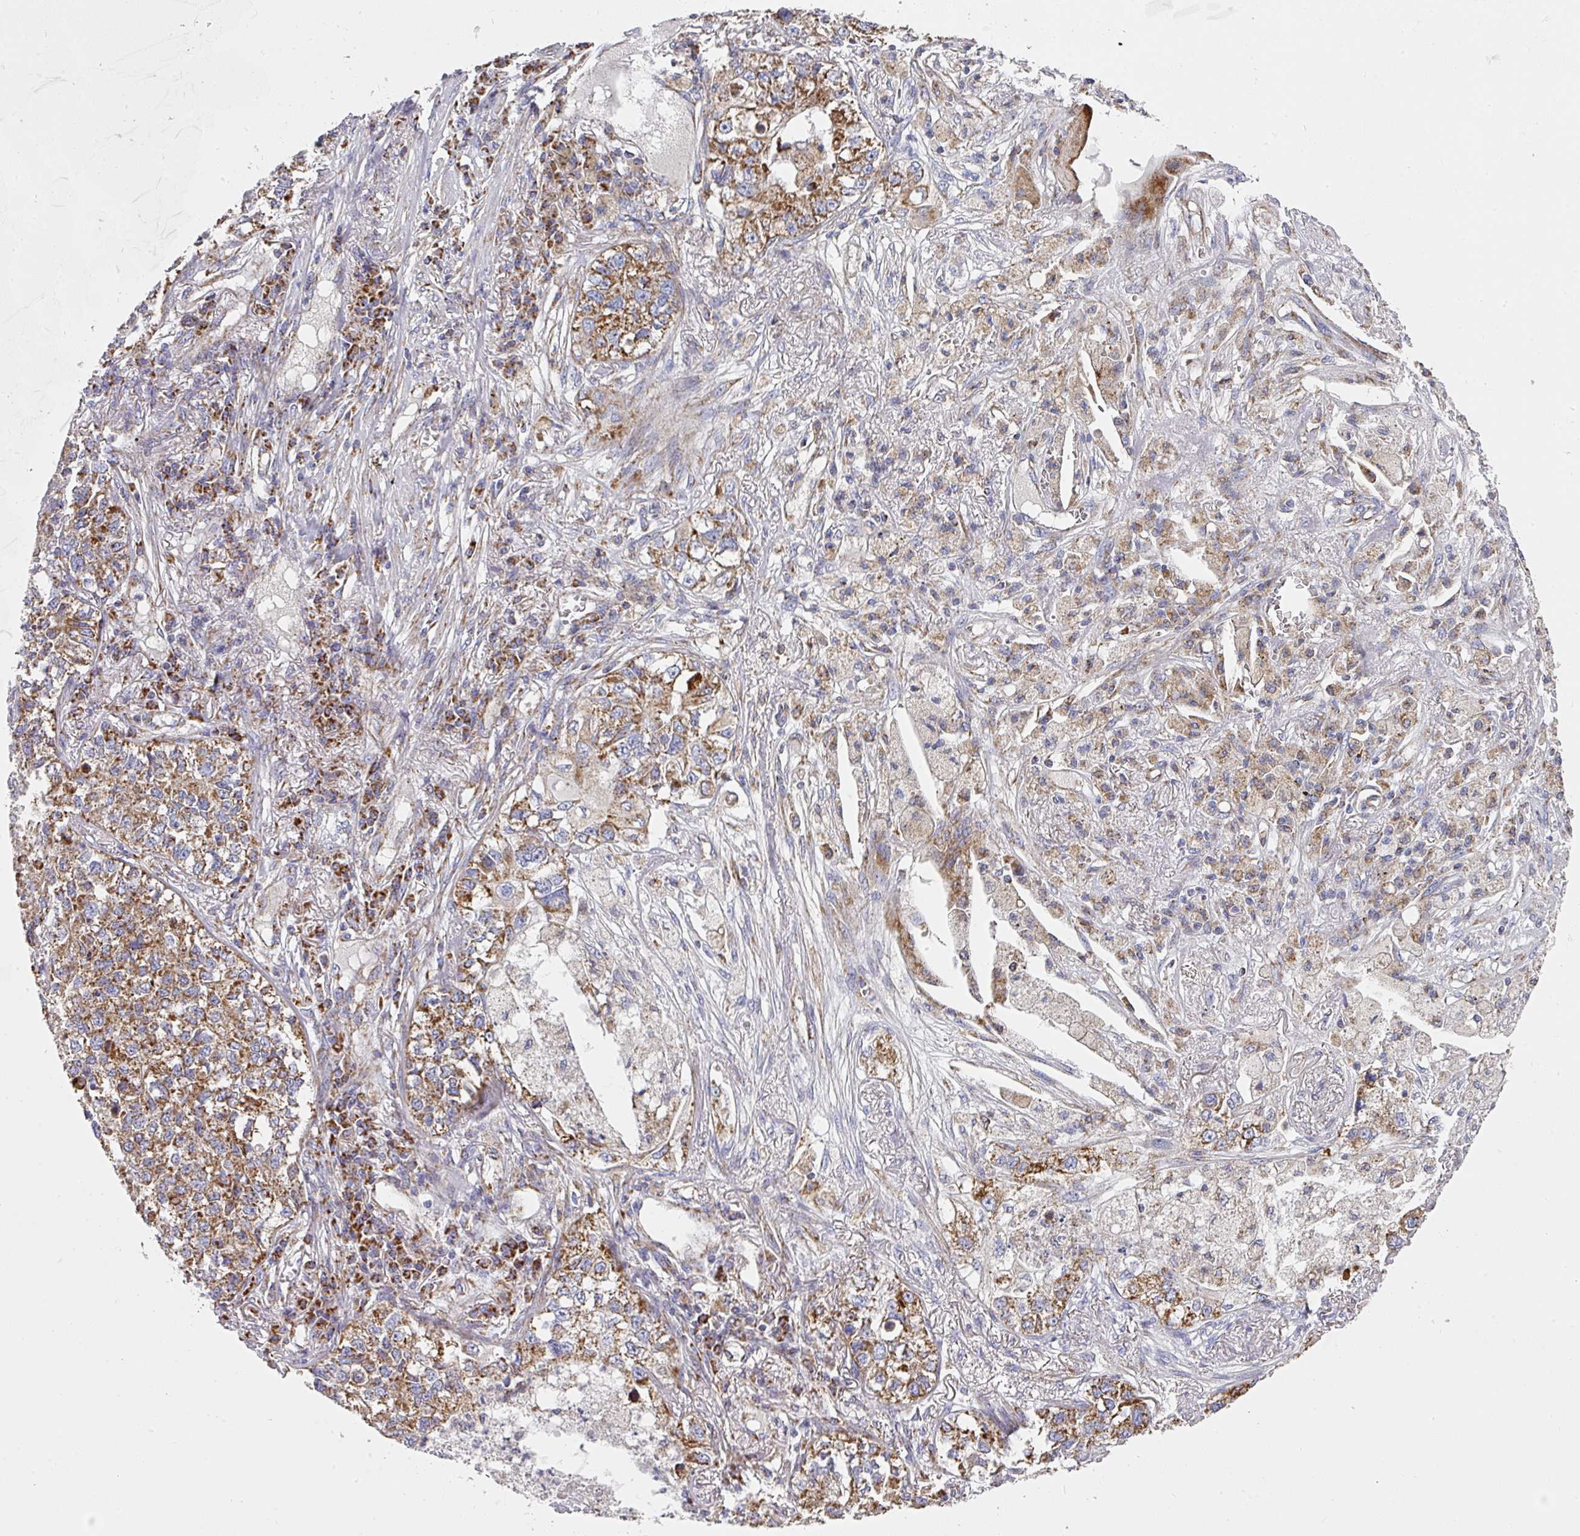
{"staining": {"intensity": "strong", "quantity": ">75%", "location": "cytoplasmic/membranous"}, "tissue": "lung cancer", "cell_type": "Tumor cells", "image_type": "cancer", "snomed": [{"axis": "morphology", "description": "Adenocarcinoma, NOS"}, {"axis": "topography", "description": "Lung"}], "caption": "Strong cytoplasmic/membranous expression is appreciated in about >75% of tumor cells in lung cancer.", "gene": "UQCRFS1", "patient": {"sex": "male", "age": 49}}